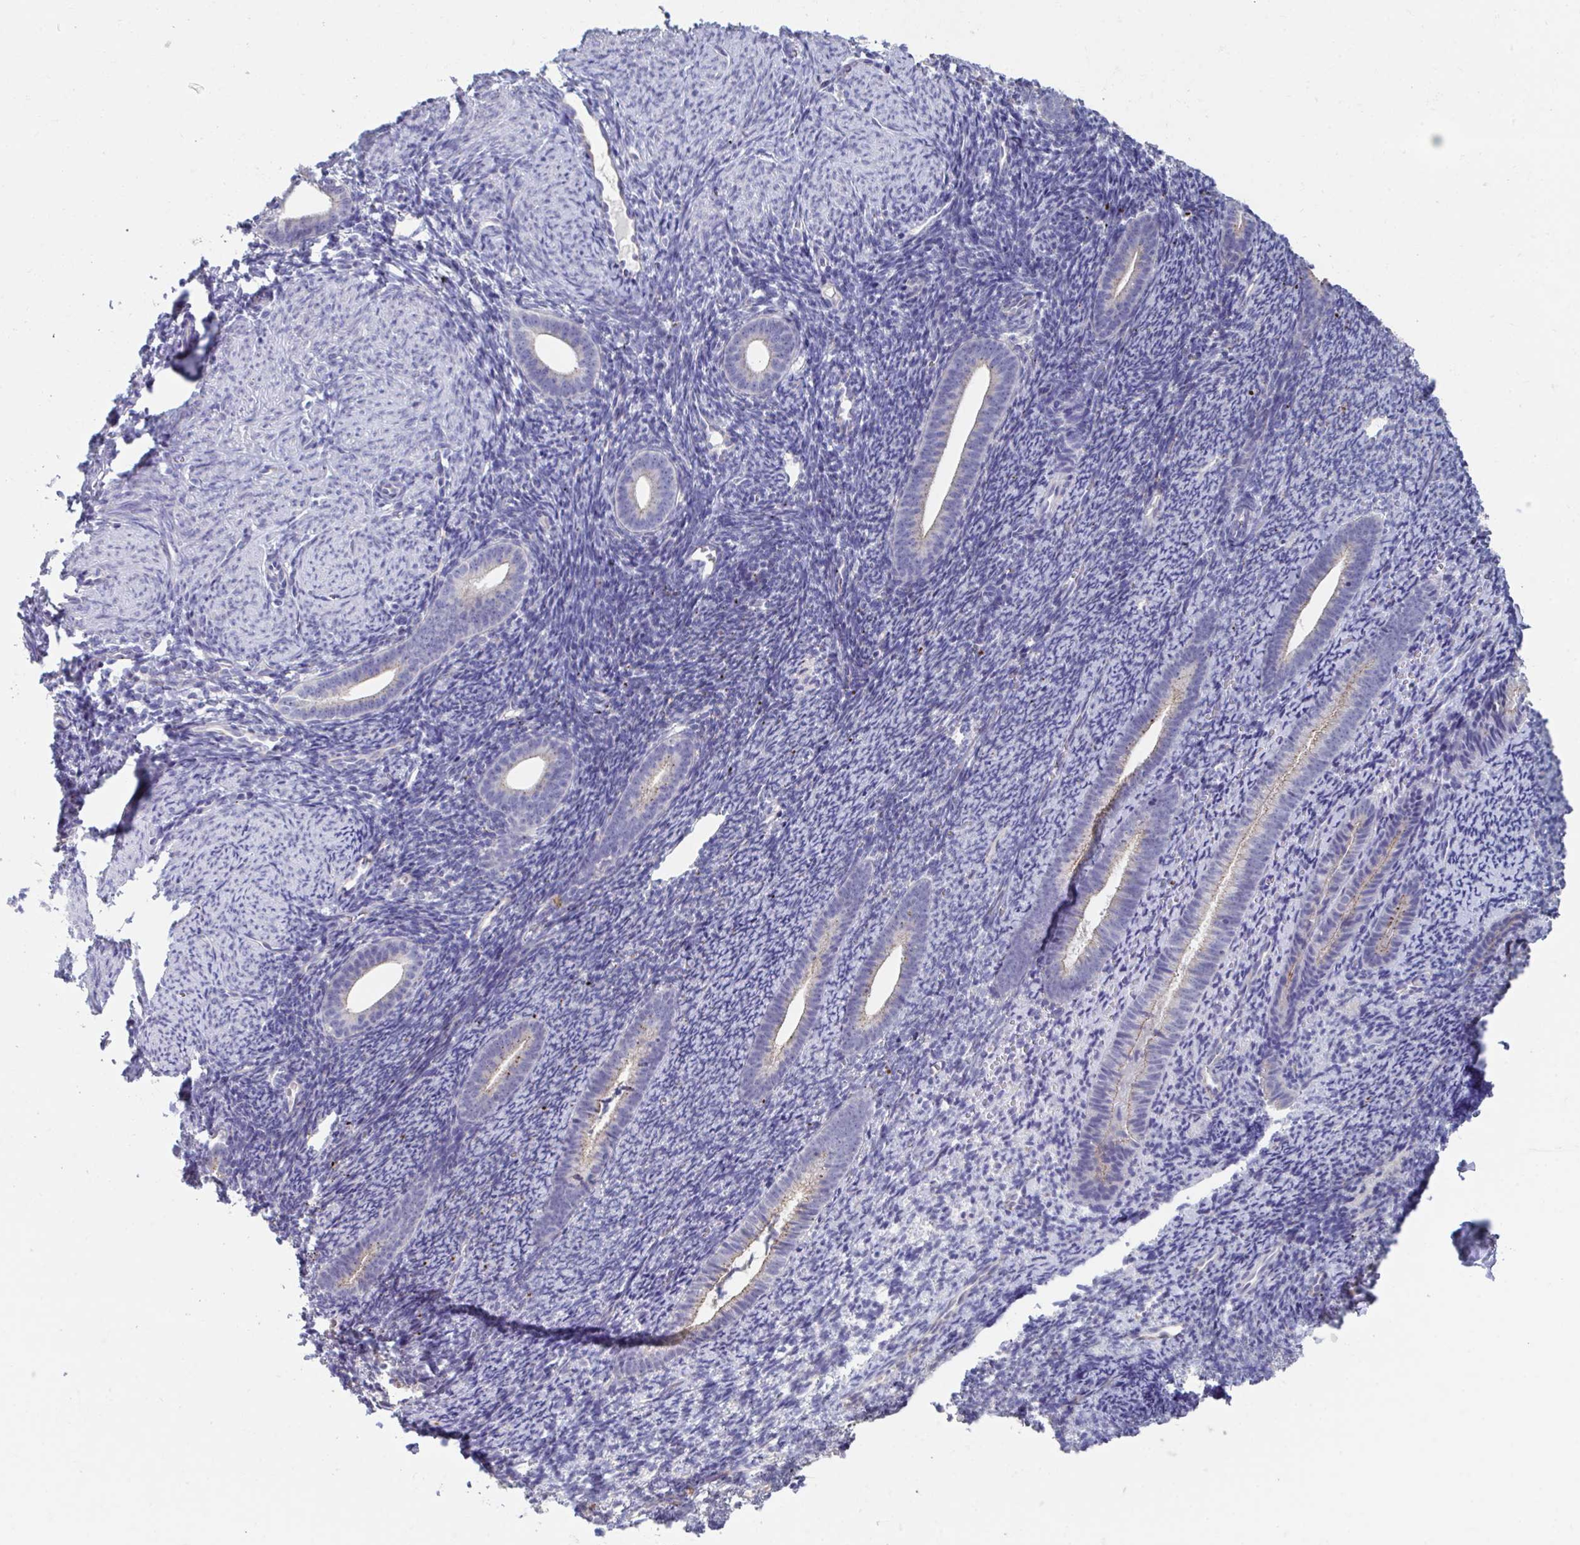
{"staining": {"intensity": "negative", "quantity": "none", "location": "none"}, "tissue": "endometrium", "cell_type": "Cells in endometrial stroma", "image_type": "normal", "snomed": [{"axis": "morphology", "description": "Normal tissue, NOS"}, {"axis": "topography", "description": "Endometrium"}], "caption": "Cells in endometrial stroma are negative for protein expression in unremarkable human endometrium. (DAB (3,3'-diaminobenzidine) IHC visualized using brightfield microscopy, high magnification).", "gene": "GPR162", "patient": {"sex": "female", "age": 39}}